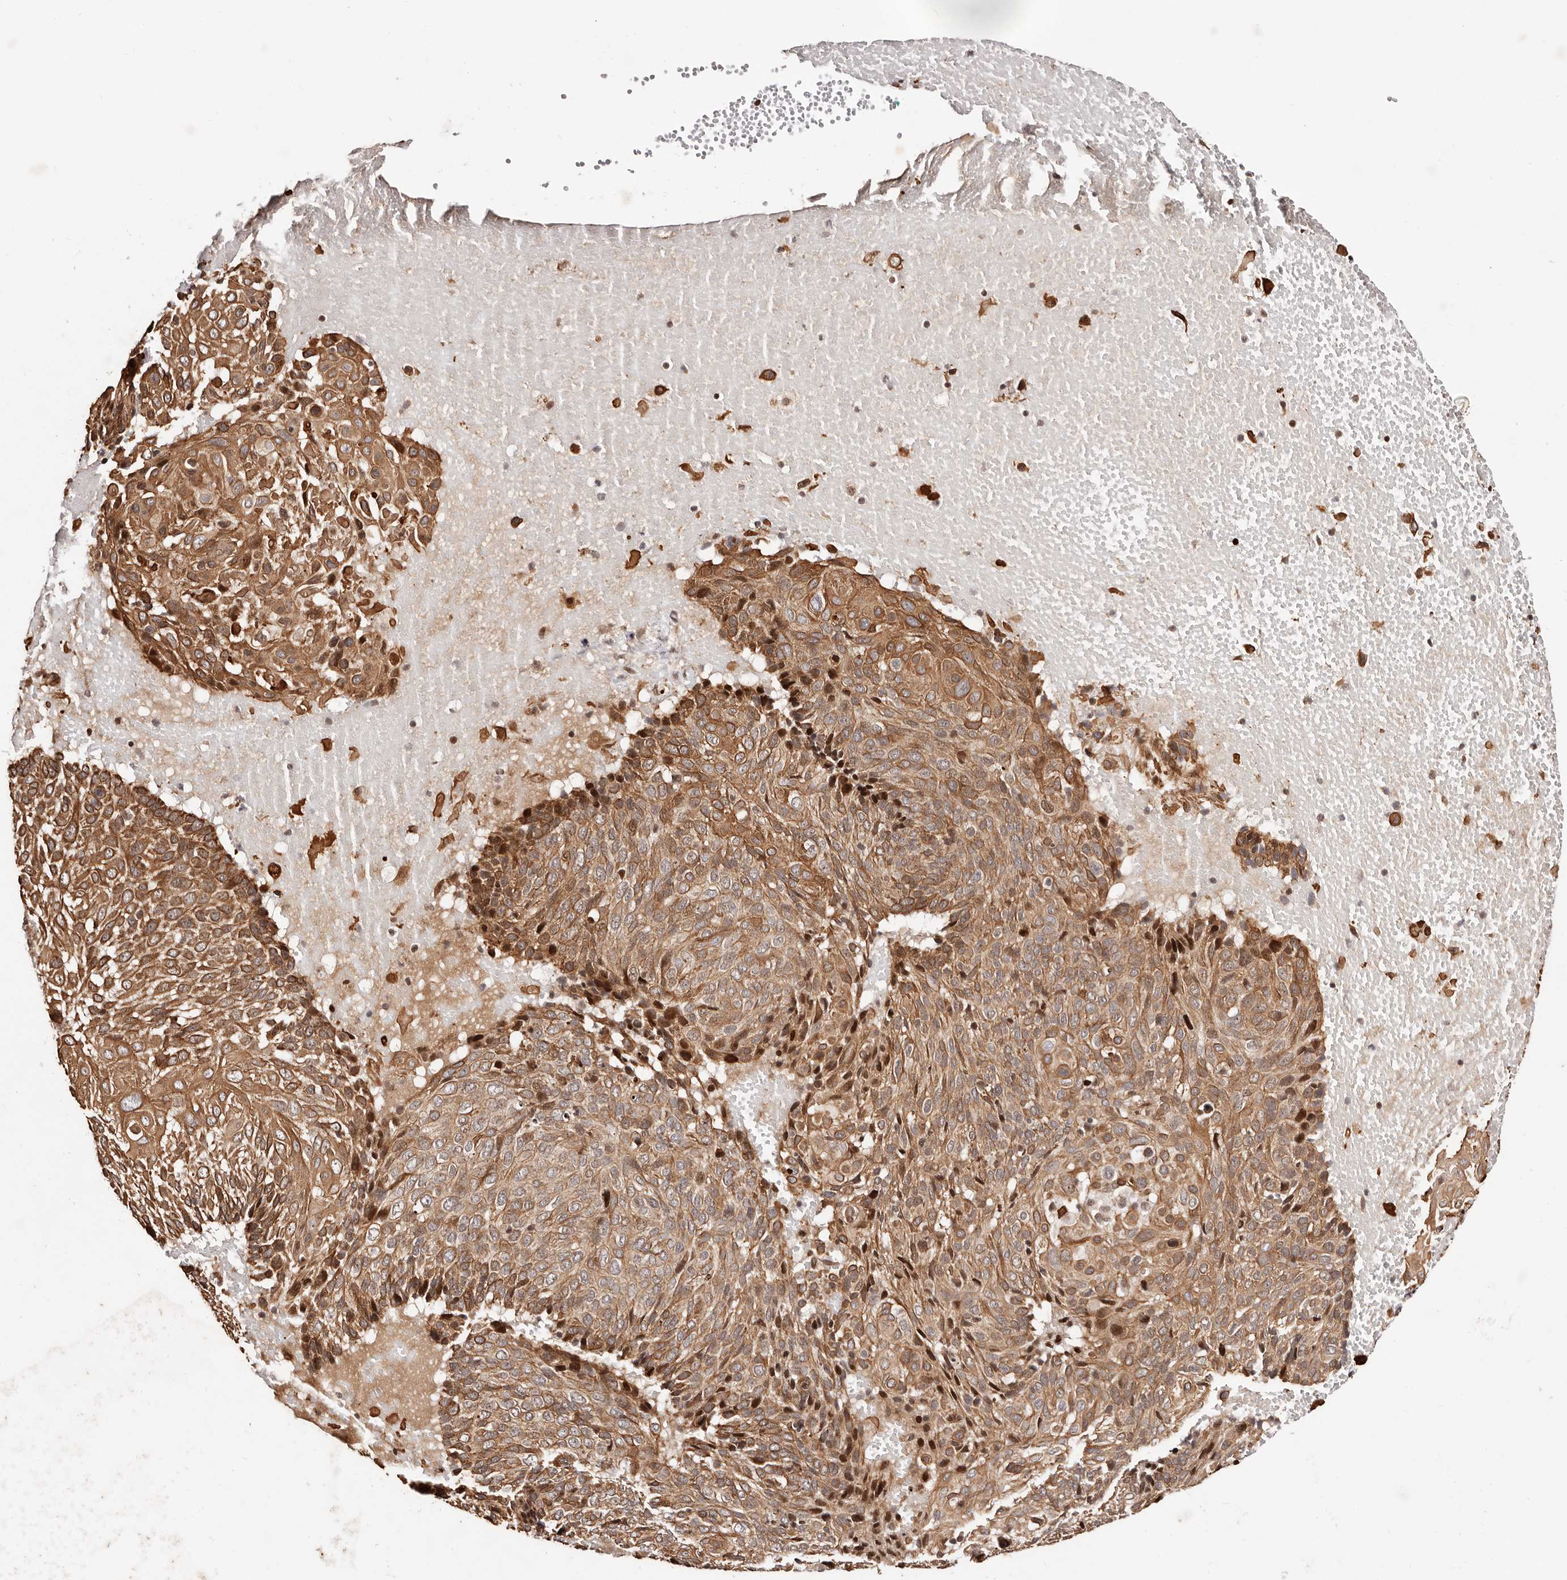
{"staining": {"intensity": "moderate", "quantity": ">75%", "location": "cytoplasmic/membranous,nuclear"}, "tissue": "cervical cancer", "cell_type": "Tumor cells", "image_type": "cancer", "snomed": [{"axis": "morphology", "description": "Squamous cell carcinoma, NOS"}, {"axis": "topography", "description": "Cervix"}], "caption": "Immunohistochemistry image of neoplastic tissue: human cervical cancer stained using IHC reveals medium levels of moderate protein expression localized specifically in the cytoplasmic/membranous and nuclear of tumor cells, appearing as a cytoplasmic/membranous and nuclear brown color.", "gene": "HIVEP3", "patient": {"sex": "female", "age": 74}}